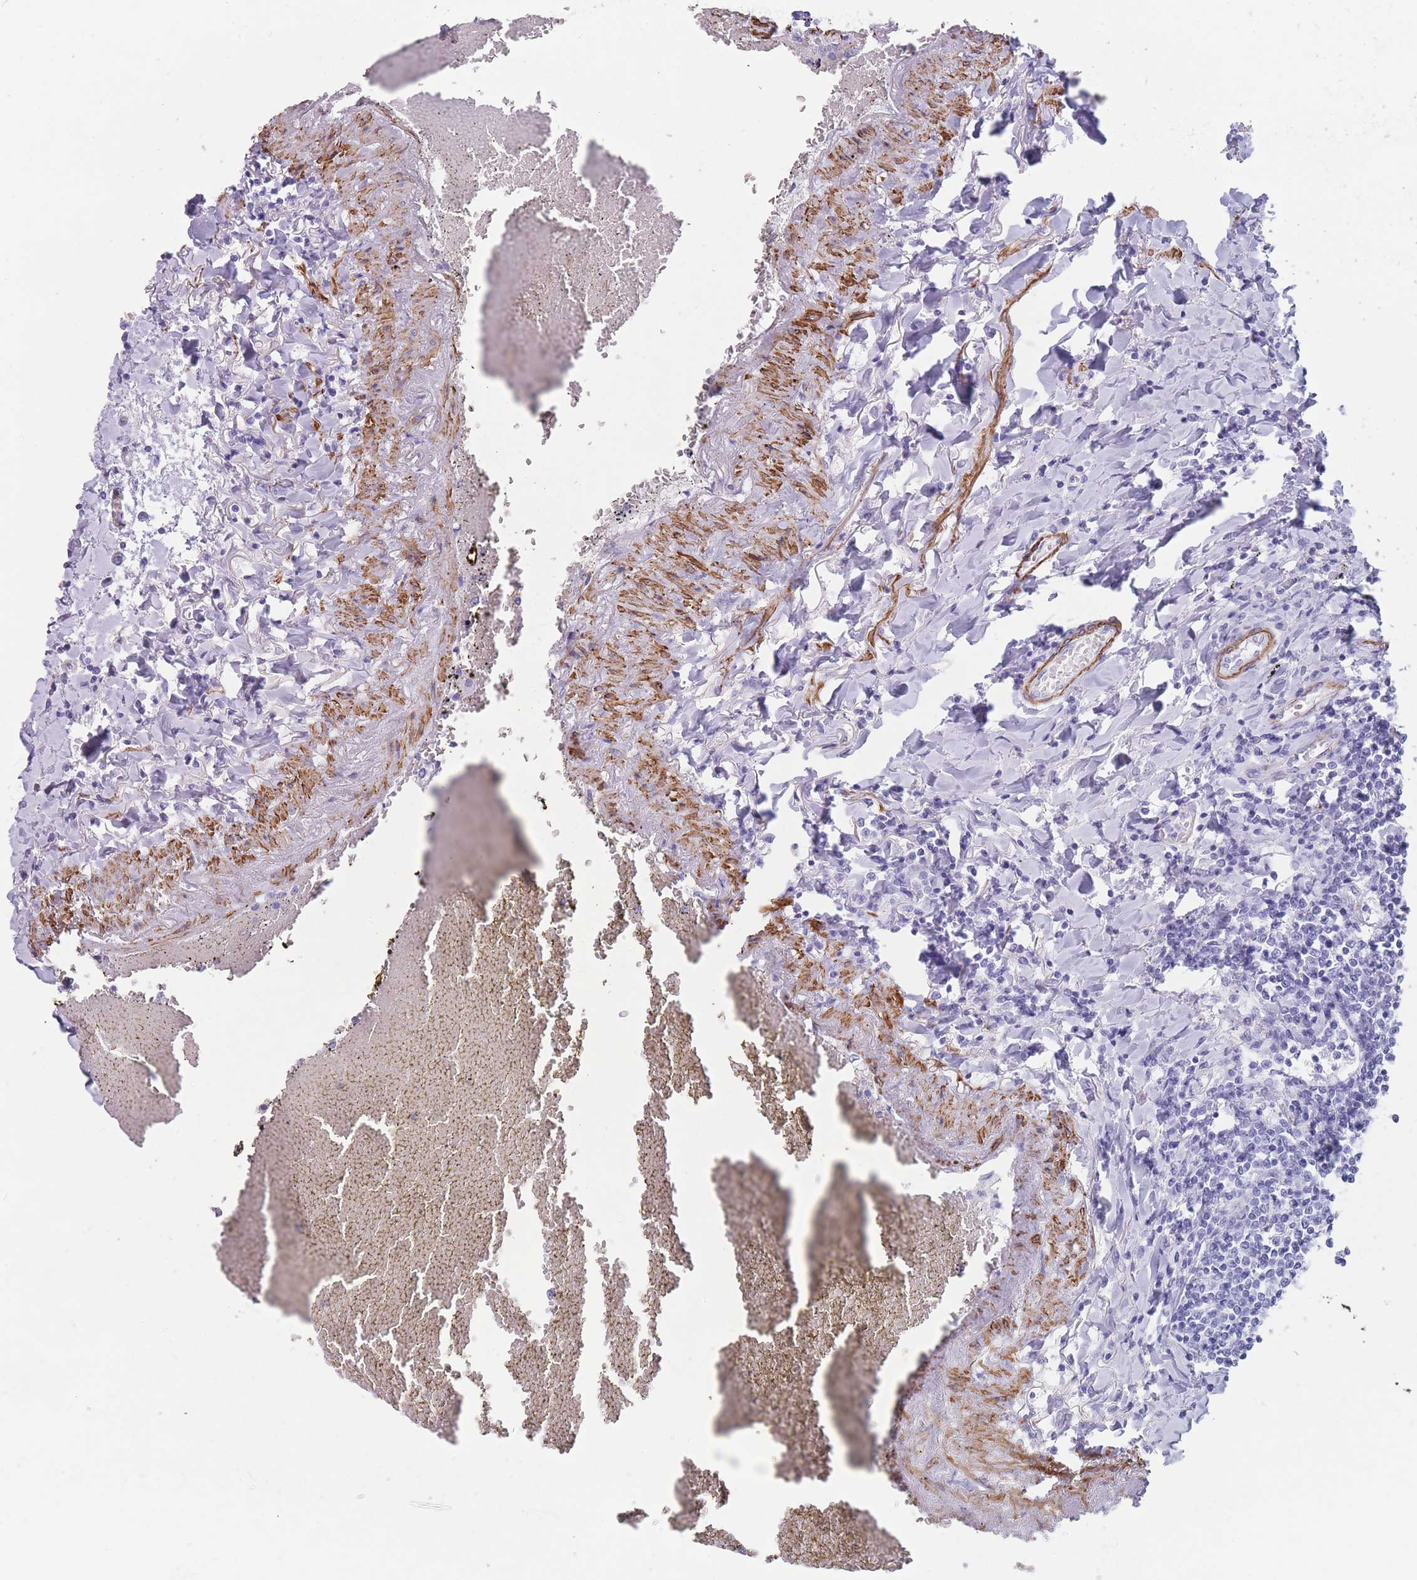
{"staining": {"intensity": "negative", "quantity": "none", "location": "none"}, "tissue": "lymphoma", "cell_type": "Tumor cells", "image_type": "cancer", "snomed": [{"axis": "morphology", "description": "Malignant lymphoma, non-Hodgkin's type, Low grade"}, {"axis": "topography", "description": "Lung"}], "caption": "Tumor cells show no significant staining in lymphoma.", "gene": "FPGS", "patient": {"sex": "female", "age": 71}}